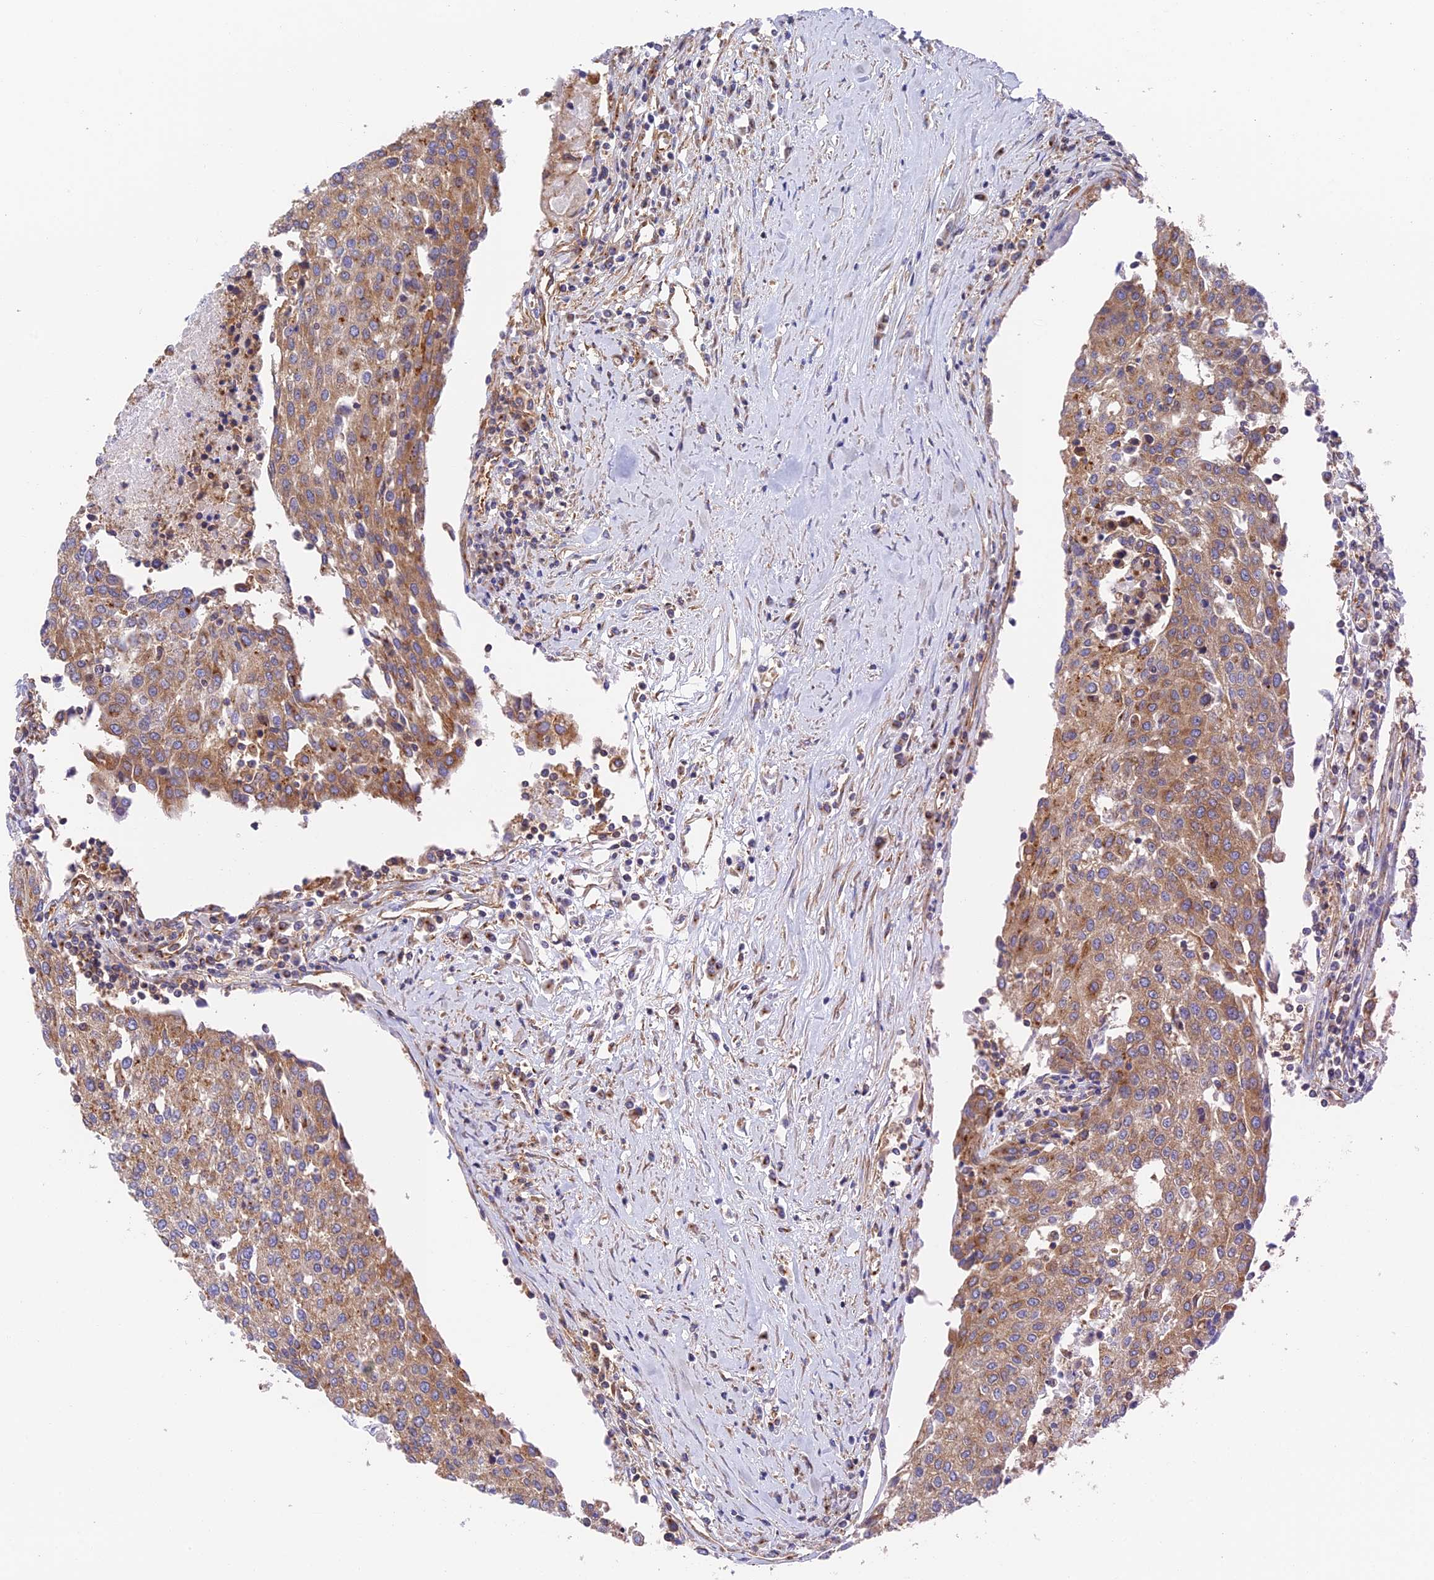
{"staining": {"intensity": "moderate", "quantity": ">75%", "location": "cytoplasmic/membranous"}, "tissue": "urothelial cancer", "cell_type": "Tumor cells", "image_type": "cancer", "snomed": [{"axis": "morphology", "description": "Urothelial carcinoma, High grade"}, {"axis": "topography", "description": "Urinary bladder"}], "caption": "This is an image of immunohistochemistry staining of urothelial cancer, which shows moderate staining in the cytoplasmic/membranous of tumor cells.", "gene": "DCTN2", "patient": {"sex": "female", "age": 85}}